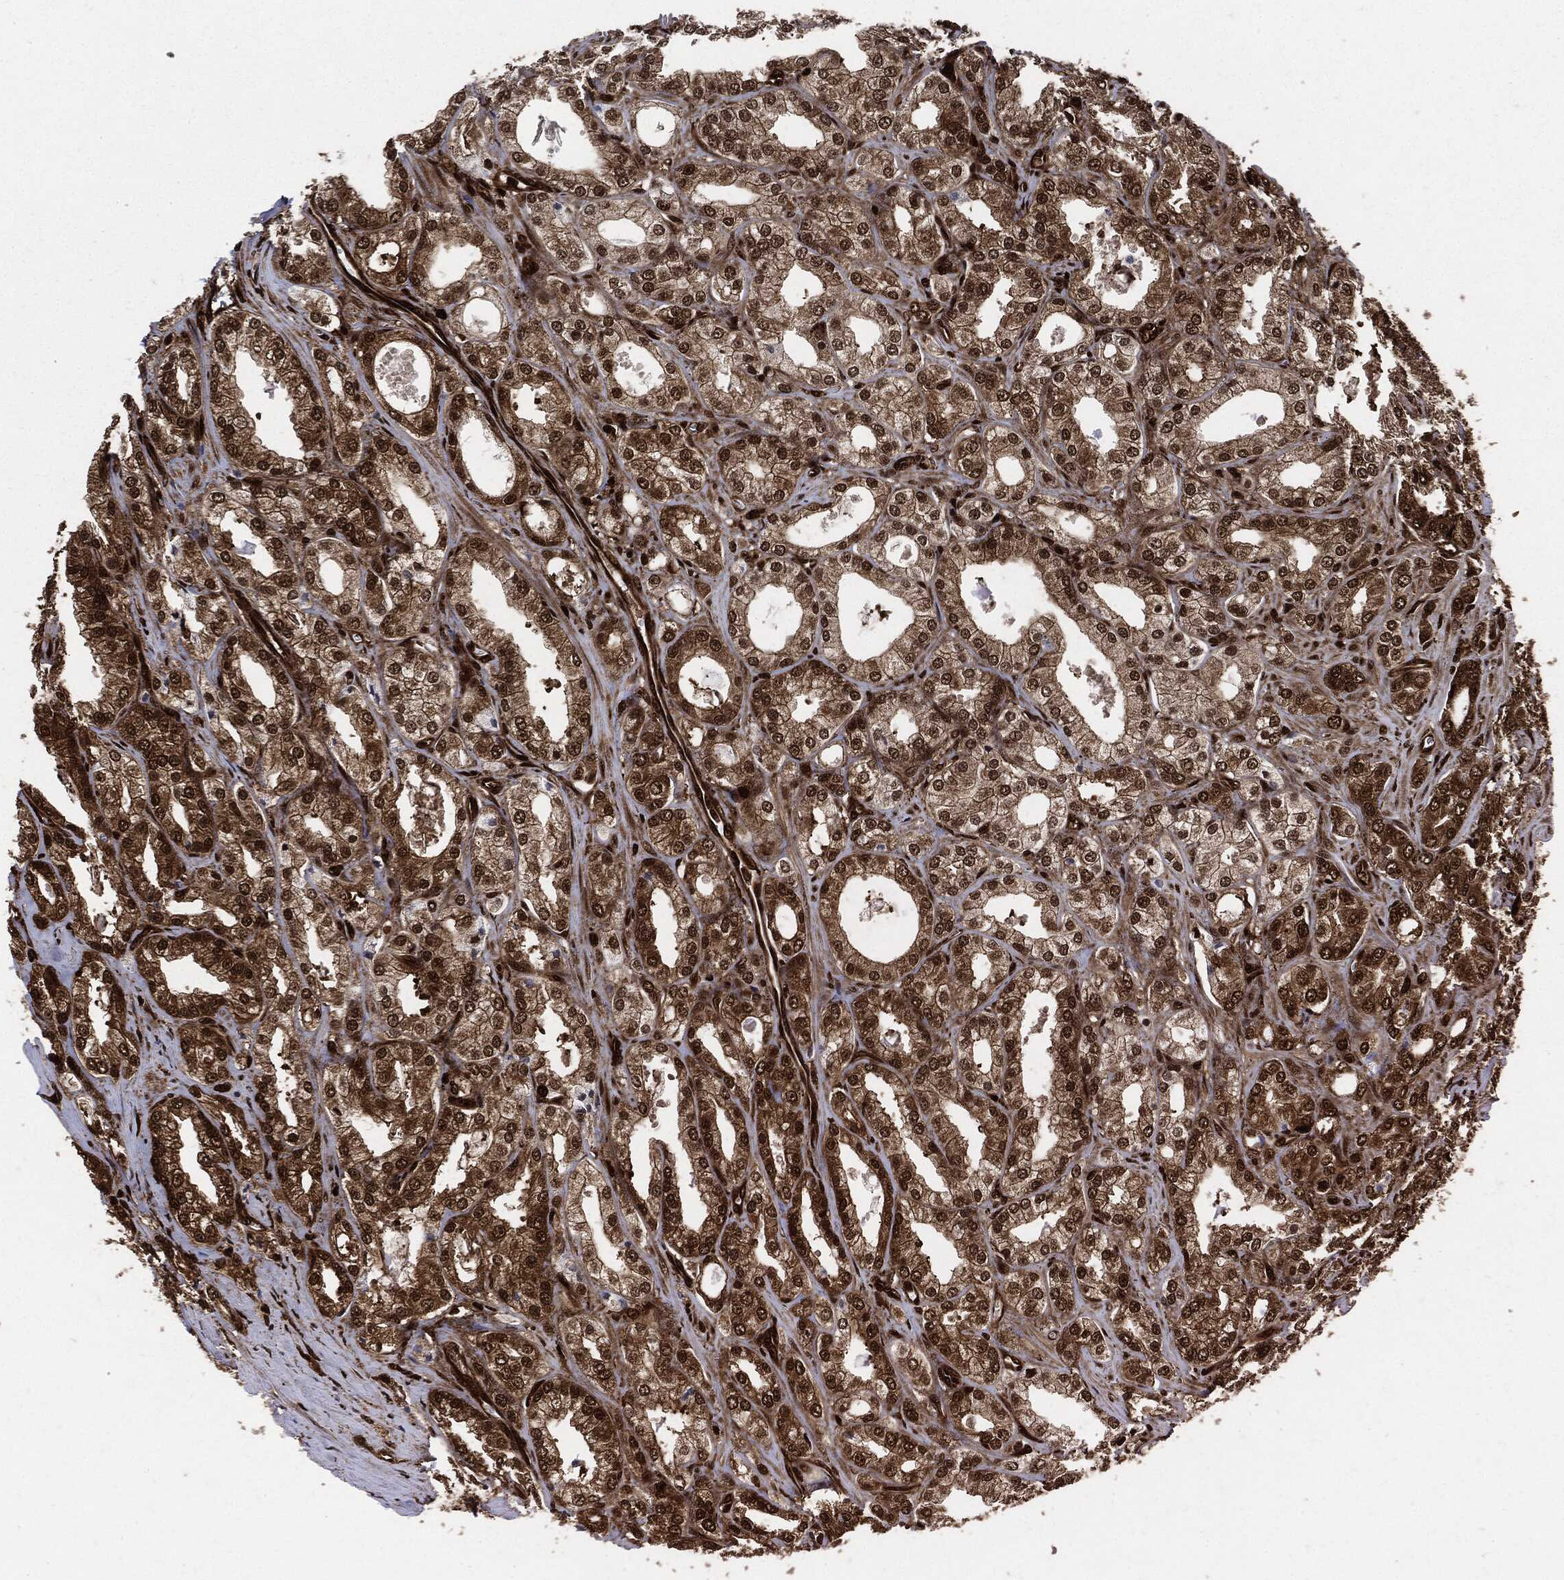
{"staining": {"intensity": "strong", "quantity": "25%-75%", "location": "cytoplasmic/membranous"}, "tissue": "prostate cancer", "cell_type": "Tumor cells", "image_type": "cancer", "snomed": [{"axis": "morphology", "description": "Adenocarcinoma, NOS"}, {"axis": "morphology", "description": "Adenocarcinoma, High grade"}, {"axis": "topography", "description": "Prostate"}], "caption": "Immunohistochemistry (IHC) histopathology image of neoplastic tissue: prostate cancer (adenocarcinoma) stained using immunohistochemistry (IHC) reveals high levels of strong protein expression localized specifically in the cytoplasmic/membranous of tumor cells, appearing as a cytoplasmic/membranous brown color.", "gene": "YWHAB", "patient": {"sex": "male", "age": 70}}